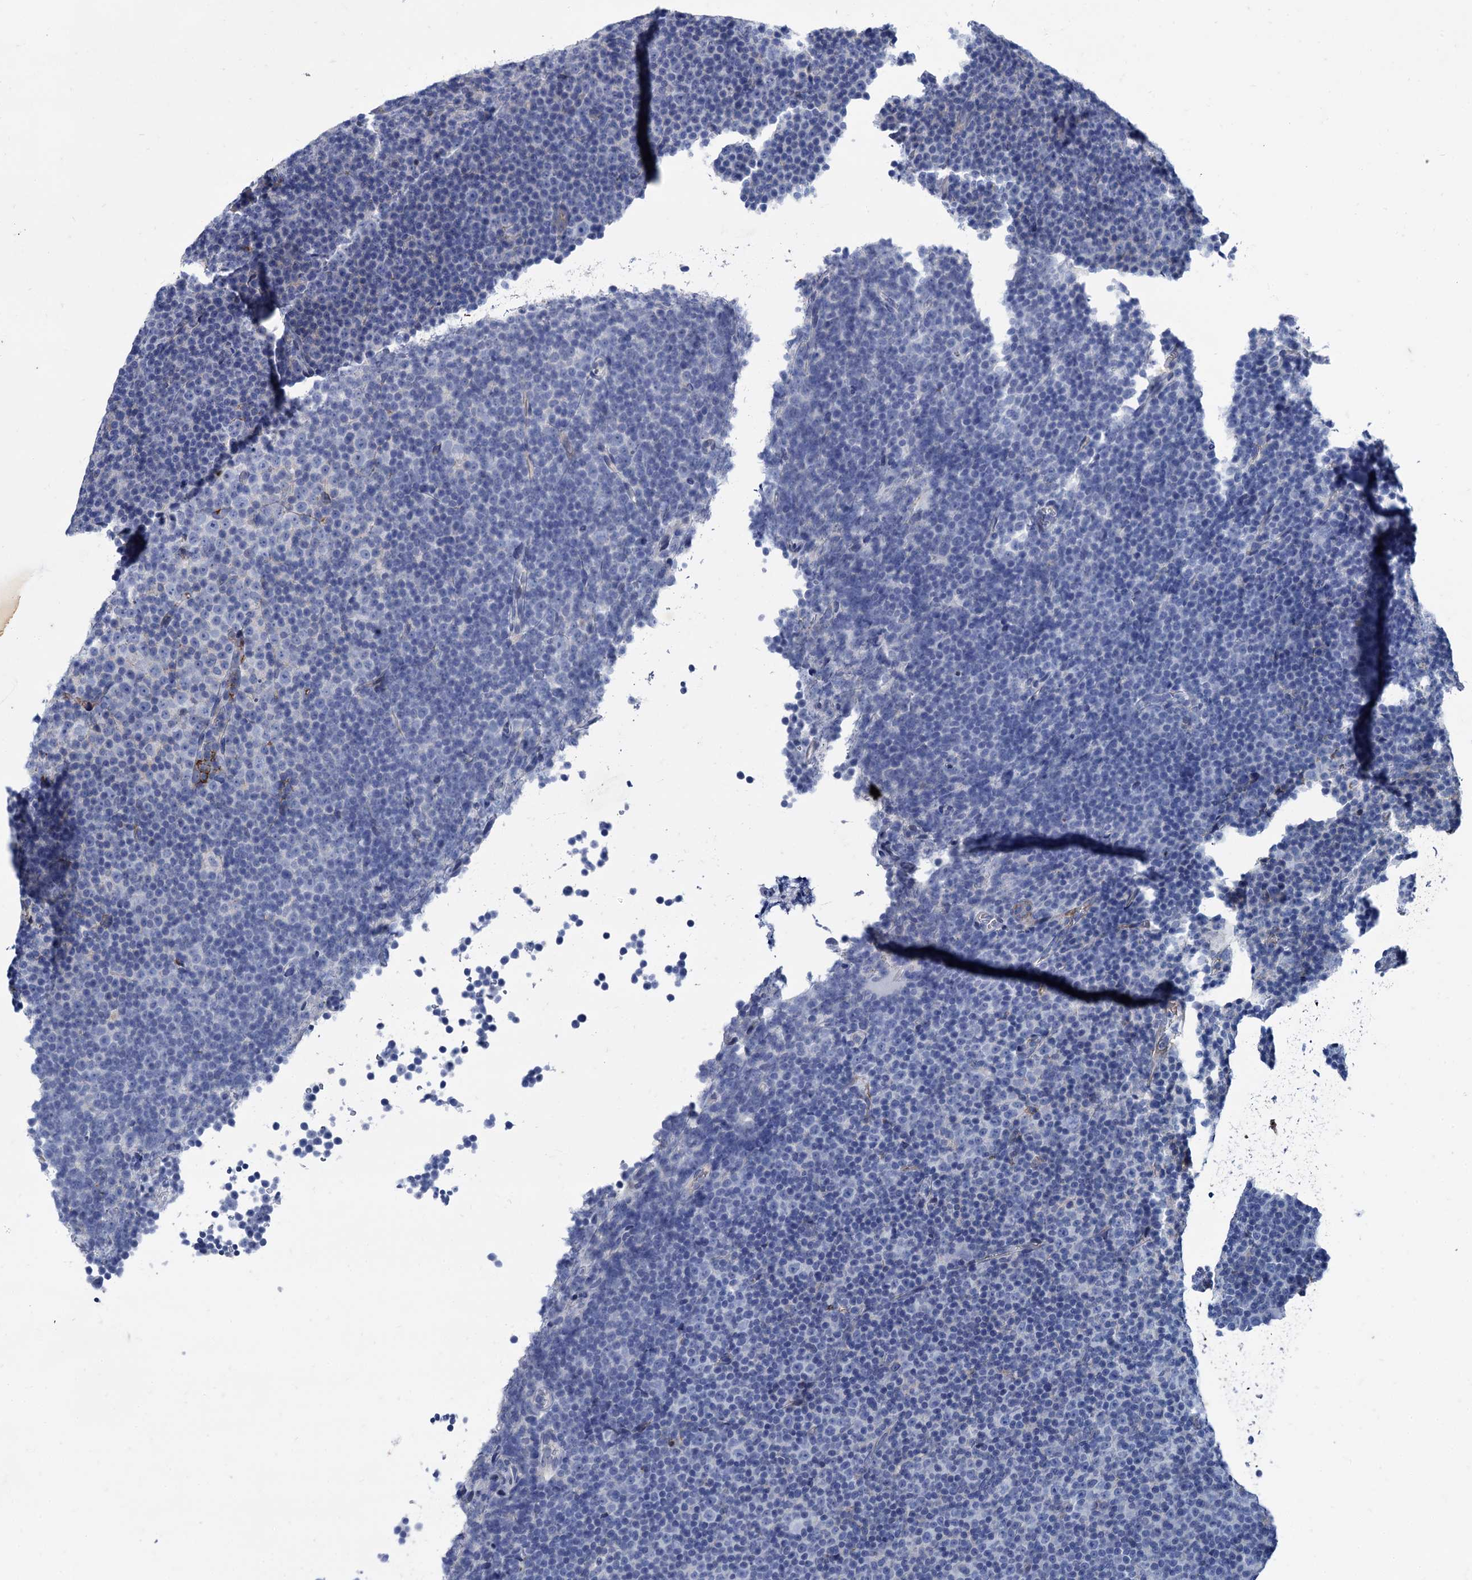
{"staining": {"intensity": "negative", "quantity": "none", "location": "none"}, "tissue": "lymphoma", "cell_type": "Tumor cells", "image_type": "cancer", "snomed": [{"axis": "morphology", "description": "Malignant lymphoma, non-Hodgkin's type, Low grade"}, {"axis": "topography", "description": "Lymph node"}], "caption": "Low-grade malignant lymphoma, non-Hodgkin's type was stained to show a protein in brown. There is no significant expression in tumor cells. (Brightfield microscopy of DAB IHC at high magnification).", "gene": "TMEM72", "patient": {"sex": "female", "age": 67}}